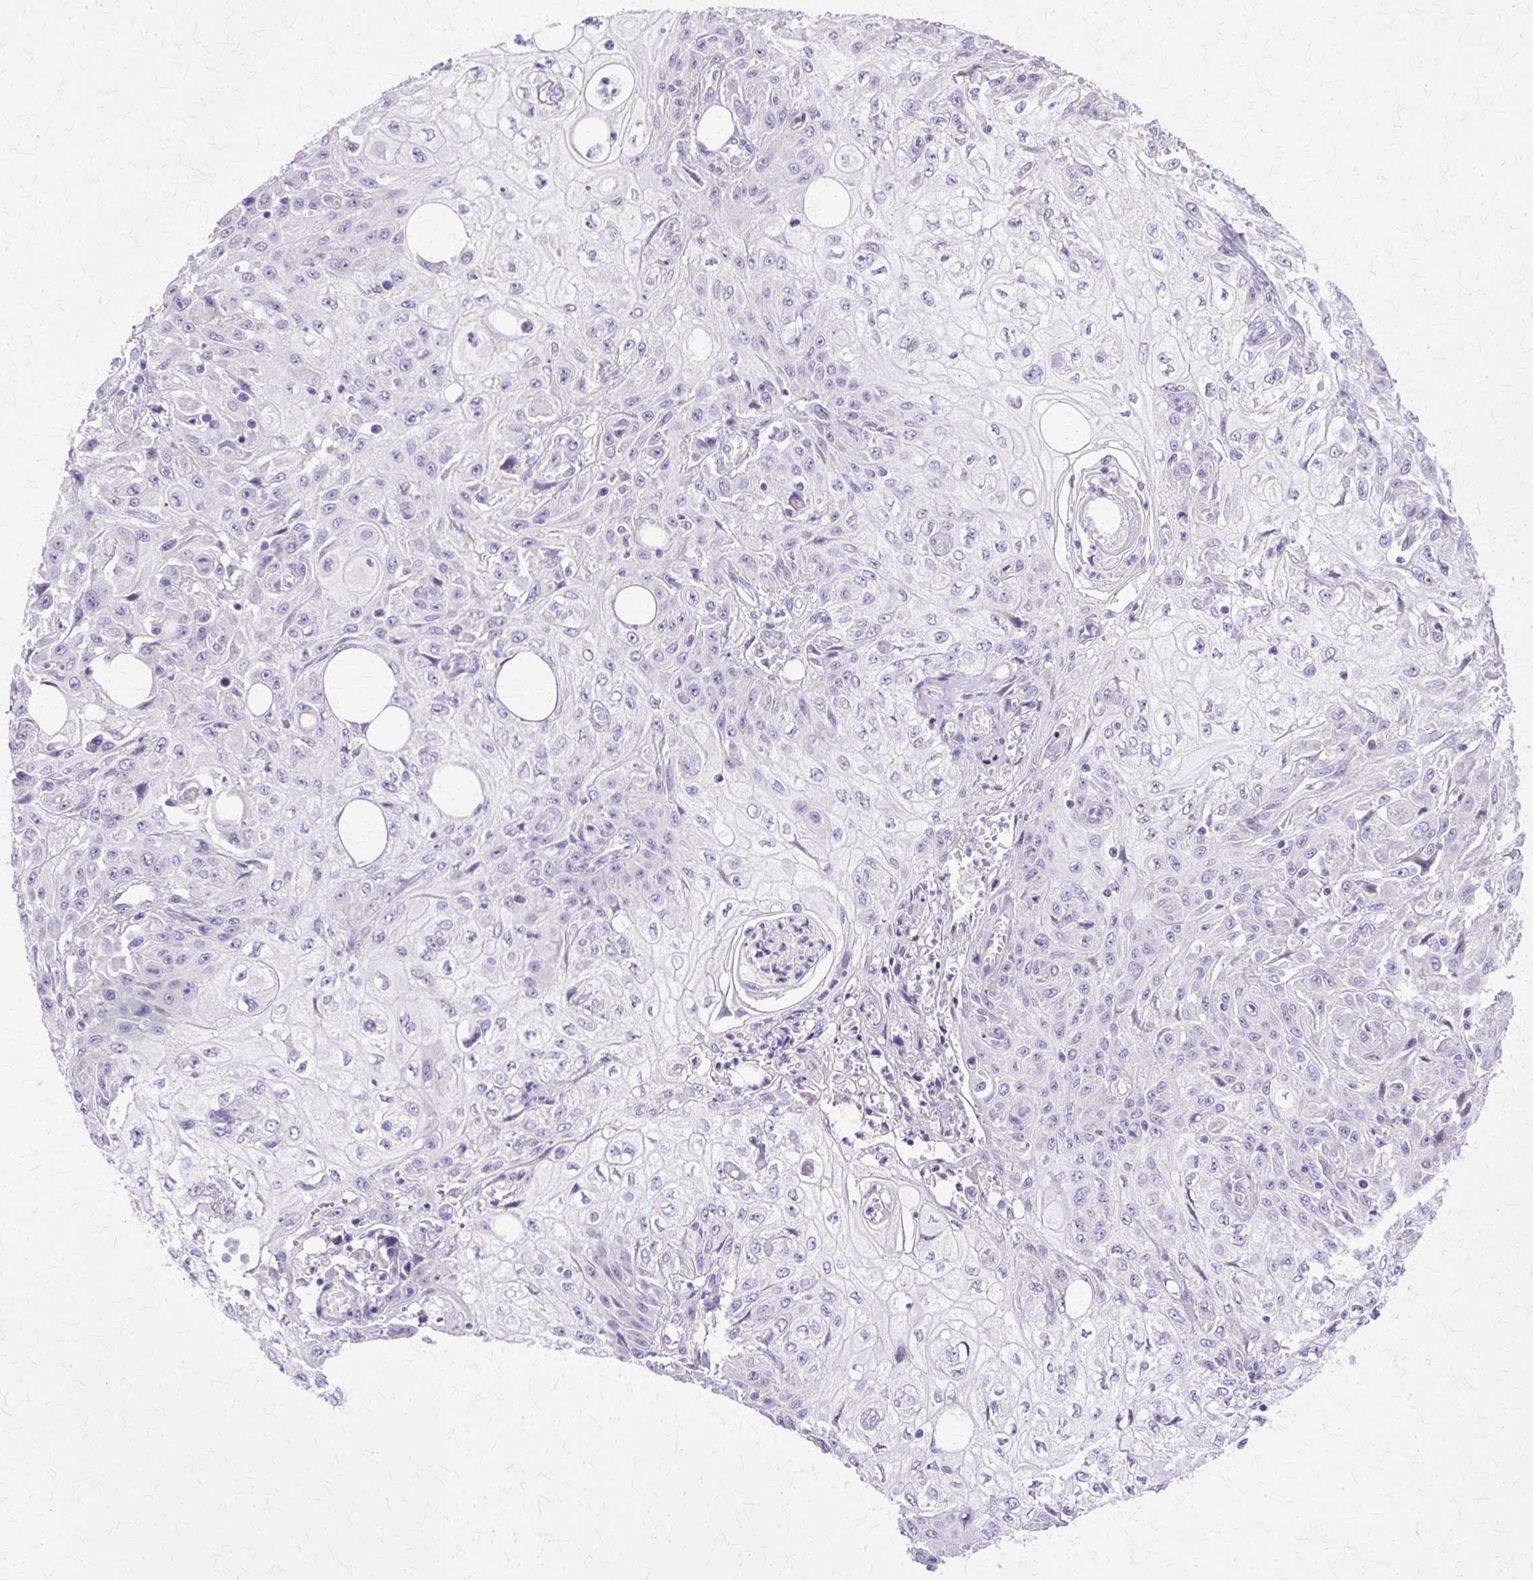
{"staining": {"intensity": "negative", "quantity": "none", "location": "none"}, "tissue": "skin cancer", "cell_type": "Tumor cells", "image_type": "cancer", "snomed": [{"axis": "morphology", "description": "Squamous cell carcinoma, NOS"}, {"axis": "morphology", "description": "Squamous cell carcinoma, metastatic, NOS"}, {"axis": "topography", "description": "Skin"}, {"axis": "topography", "description": "Lymph node"}], "caption": "There is no significant staining in tumor cells of skin squamous cell carcinoma.", "gene": "TBC1D3G", "patient": {"sex": "male", "age": 75}}